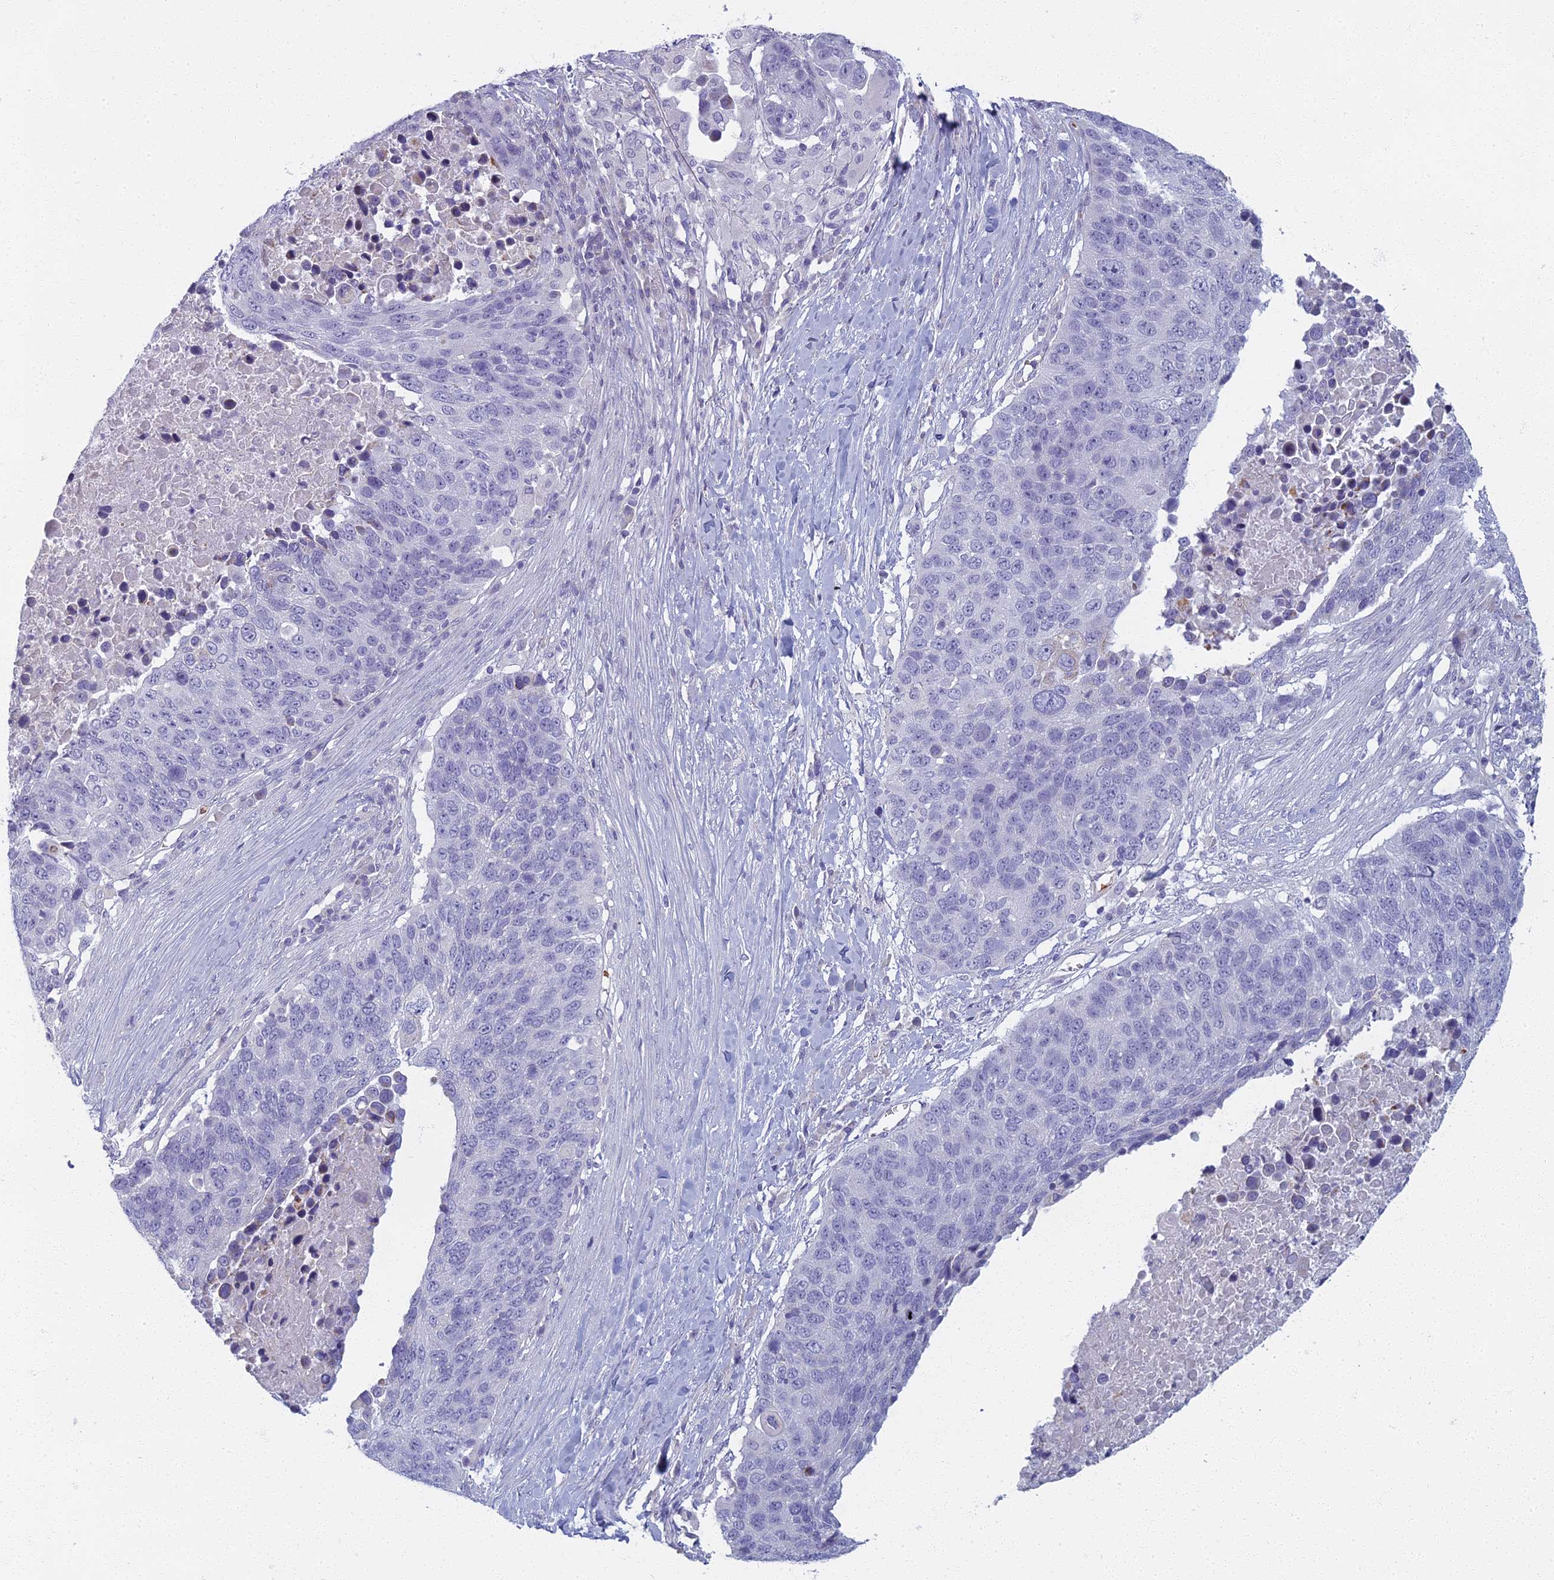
{"staining": {"intensity": "negative", "quantity": "none", "location": "none"}, "tissue": "lung cancer", "cell_type": "Tumor cells", "image_type": "cancer", "snomed": [{"axis": "morphology", "description": "Normal tissue, NOS"}, {"axis": "morphology", "description": "Squamous cell carcinoma, NOS"}, {"axis": "topography", "description": "Lymph node"}, {"axis": "topography", "description": "Lung"}], "caption": "Immunohistochemistry photomicrograph of neoplastic tissue: human lung squamous cell carcinoma stained with DAB displays no significant protein staining in tumor cells. (DAB (3,3'-diaminobenzidine) immunohistochemistry (IHC) visualized using brightfield microscopy, high magnification).", "gene": "ARL15", "patient": {"sex": "male", "age": 66}}